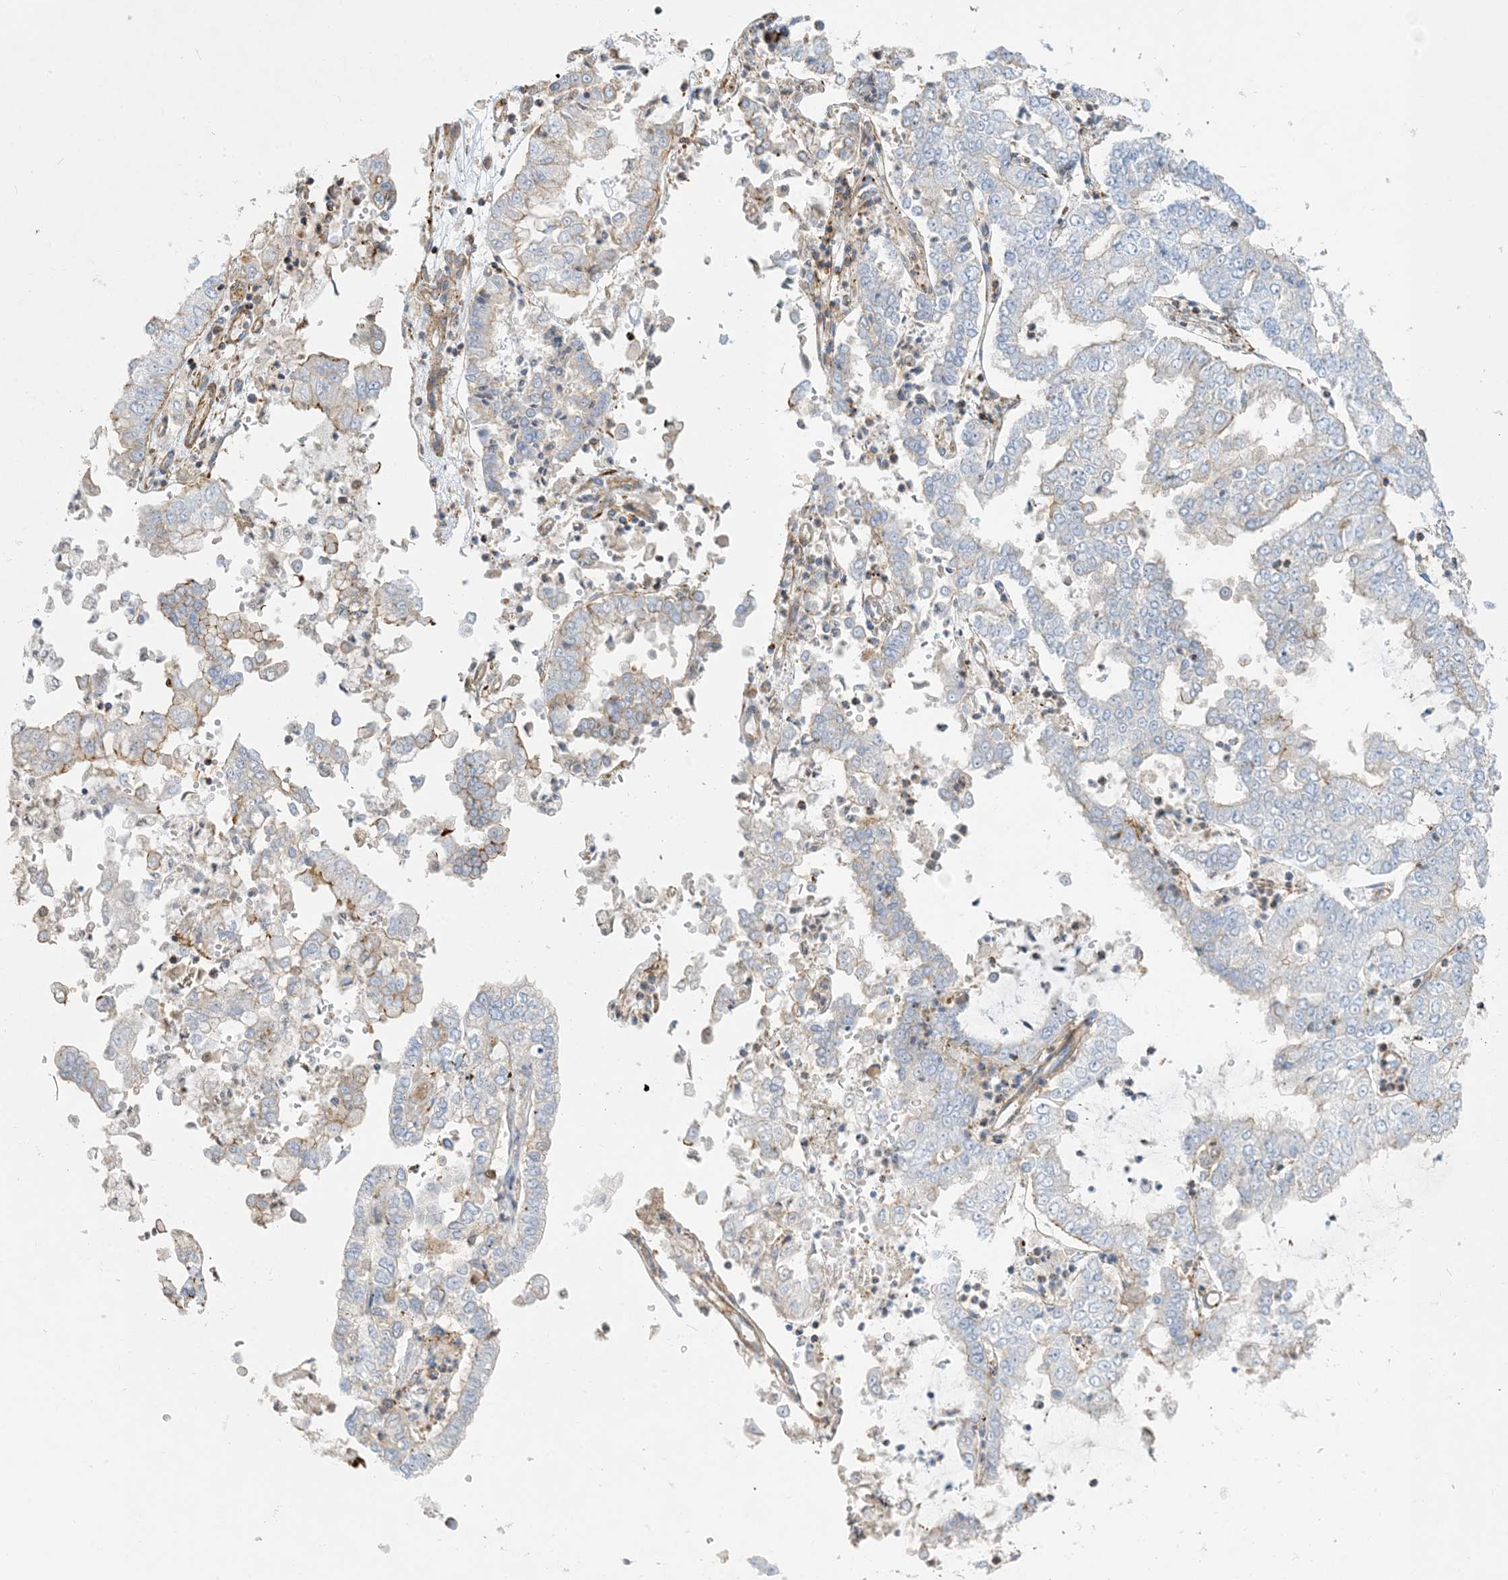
{"staining": {"intensity": "weak", "quantity": "<25%", "location": "cytoplasmic/membranous"}, "tissue": "stomach cancer", "cell_type": "Tumor cells", "image_type": "cancer", "snomed": [{"axis": "morphology", "description": "Adenocarcinoma, NOS"}, {"axis": "topography", "description": "Stomach"}], "caption": "Protein analysis of stomach cancer (adenocarcinoma) demonstrates no significant expression in tumor cells. (Brightfield microscopy of DAB (3,3'-diaminobenzidine) IHC at high magnification).", "gene": "GTF3C2", "patient": {"sex": "male", "age": 76}}